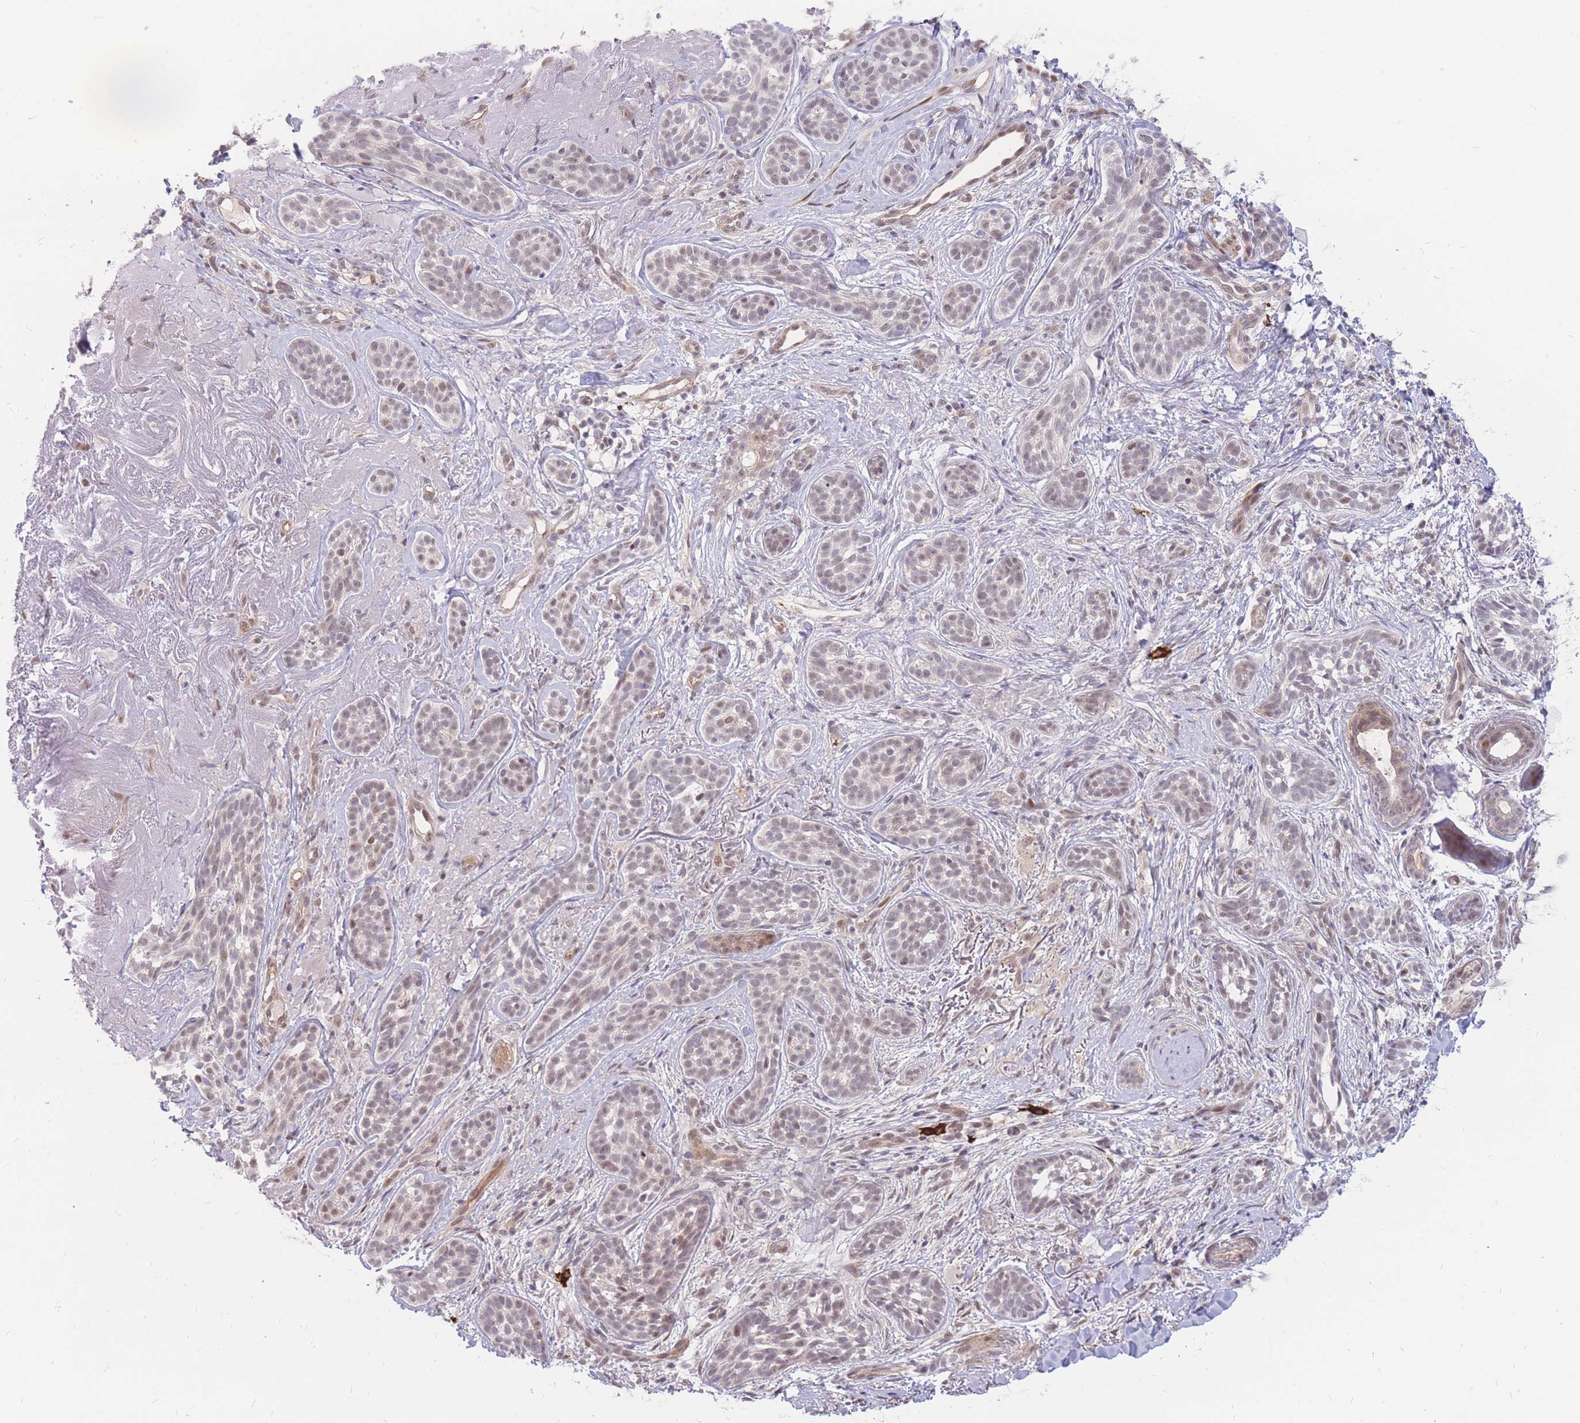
{"staining": {"intensity": "weak", "quantity": ">75%", "location": "nuclear"}, "tissue": "skin cancer", "cell_type": "Tumor cells", "image_type": "cancer", "snomed": [{"axis": "morphology", "description": "Basal cell carcinoma"}, {"axis": "topography", "description": "Skin"}], "caption": "Brown immunohistochemical staining in skin basal cell carcinoma shows weak nuclear staining in approximately >75% of tumor cells. The protein of interest is stained brown, and the nuclei are stained in blue (DAB (3,3'-diaminobenzidine) IHC with brightfield microscopy, high magnification).", "gene": "ERICH6B", "patient": {"sex": "male", "age": 71}}